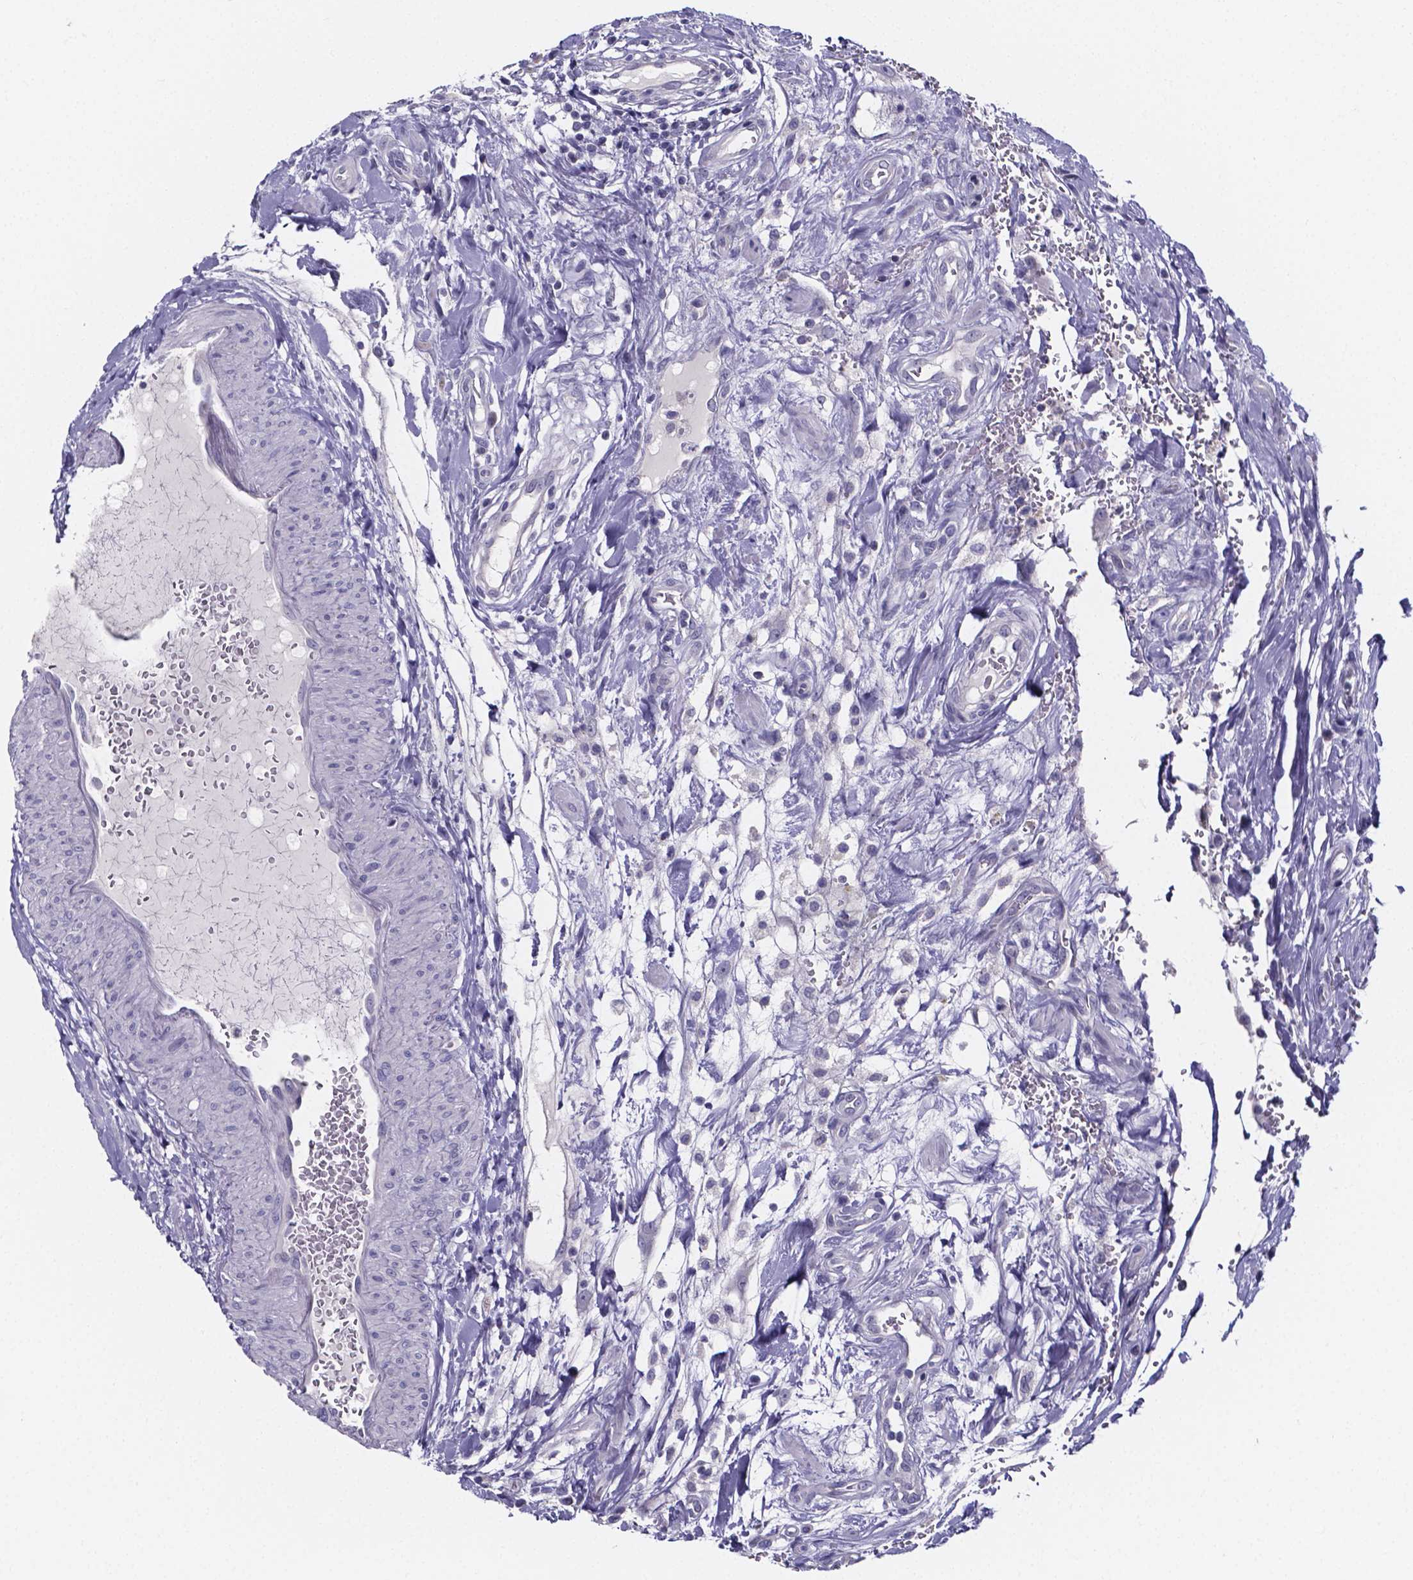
{"staining": {"intensity": "negative", "quantity": "none", "location": "none"}, "tissue": "epididymis", "cell_type": "Glandular cells", "image_type": "normal", "snomed": [{"axis": "morphology", "description": "Normal tissue, NOS"}, {"axis": "topography", "description": "Epididymis"}], "caption": "High power microscopy image of an immunohistochemistry histopathology image of normal epididymis, revealing no significant staining in glandular cells.", "gene": "IZUMO1", "patient": {"sex": "male", "age": 59}}